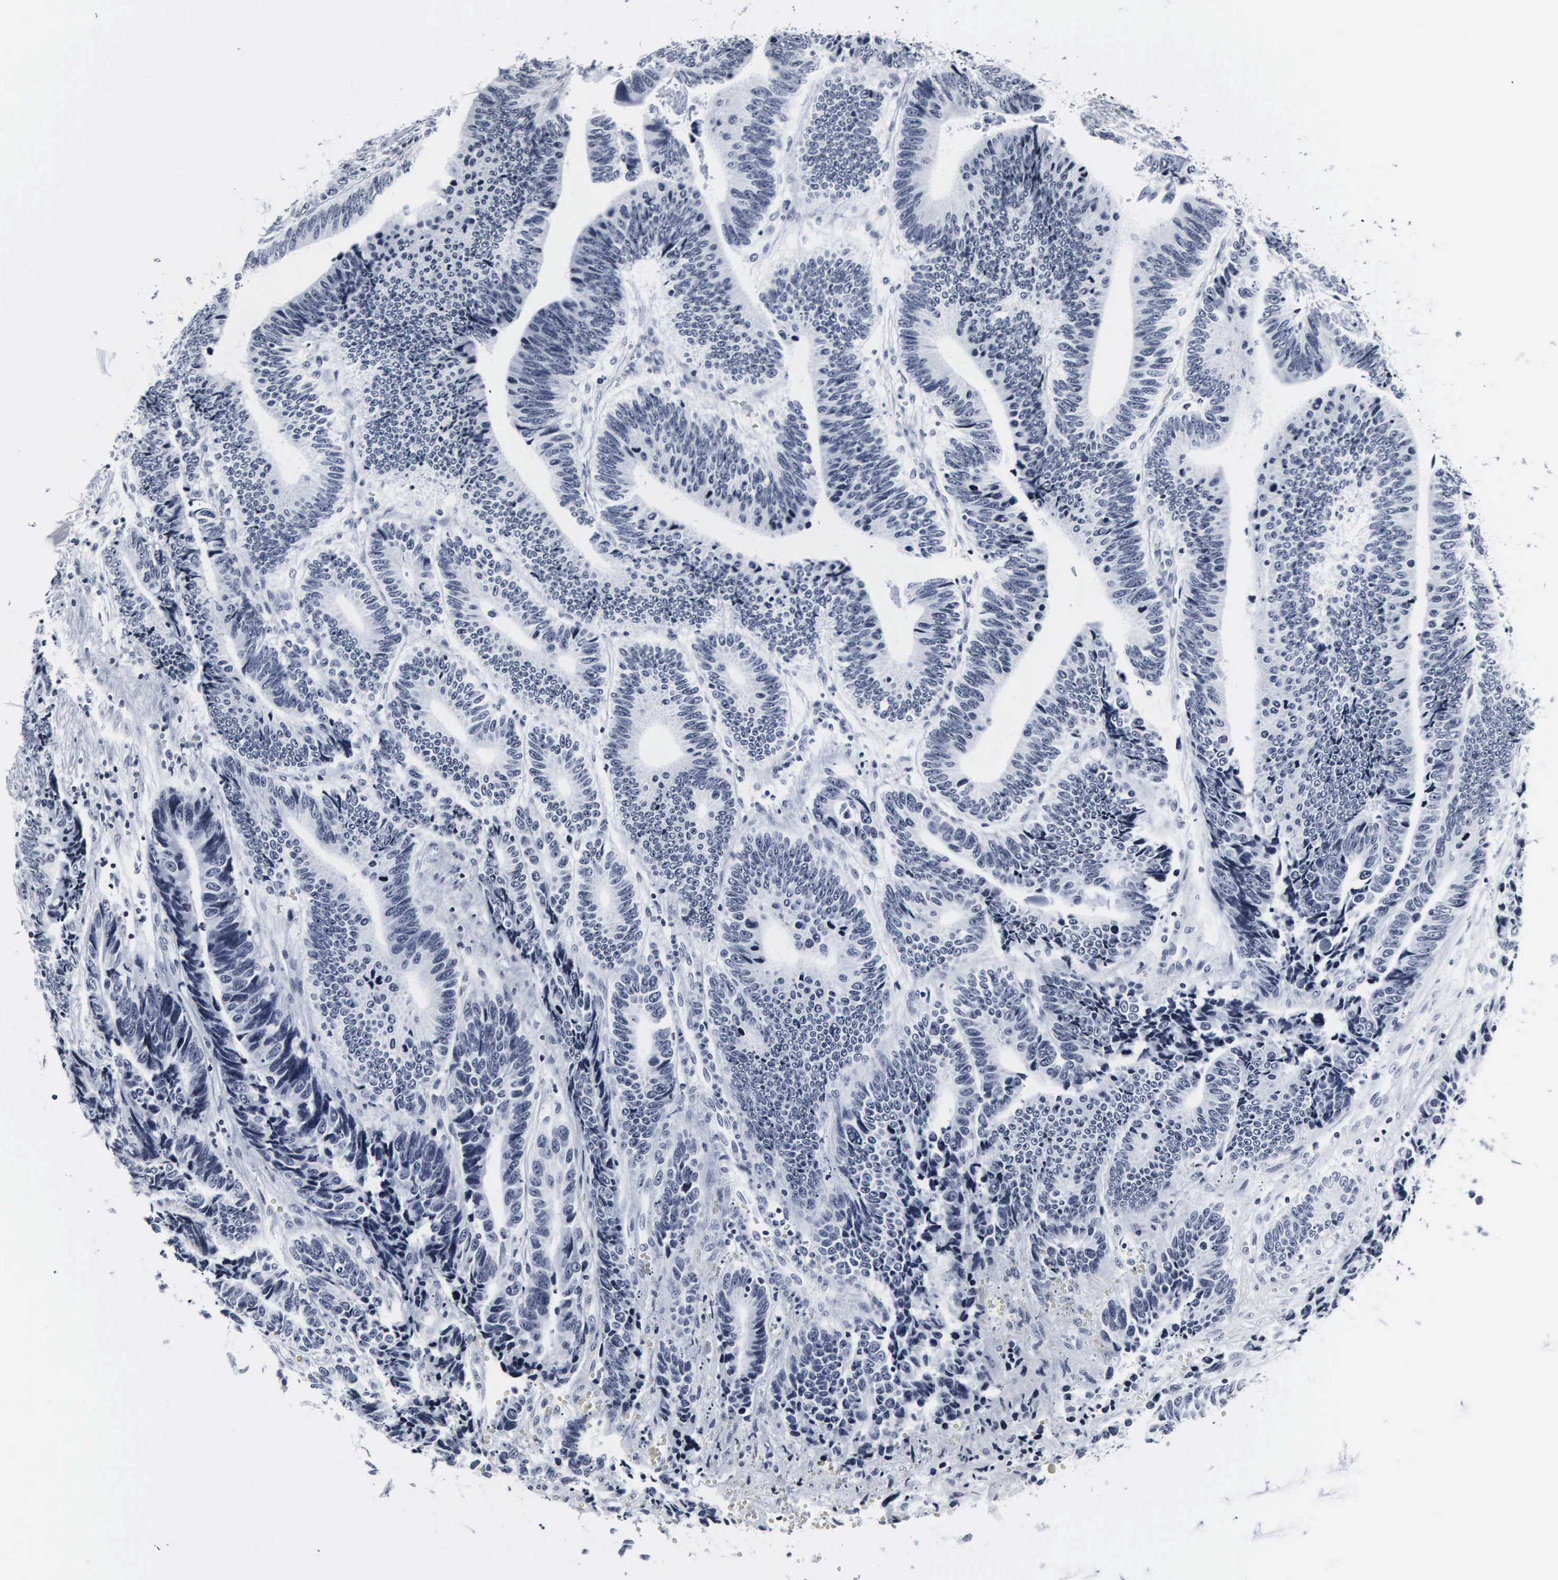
{"staining": {"intensity": "negative", "quantity": "none", "location": "none"}, "tissue": "colorectal cancer", "cell_type": "Tumor cells", "image_type": "cancer", "snomed": [{"axis": "morphology", "description": "Adenocarcinoma, NOS"}, {"axis": "topography", "description": "Colon"}], "caption": "High power microscopy image of an immunohistochemistry histopathology image of colorectal adenocarcinoma, revealing no significant positivity in tumor cells. (DAB IHC, high magnification).", "gene": "DGCR2", "patient": {"sex": "male", "age": 72}}